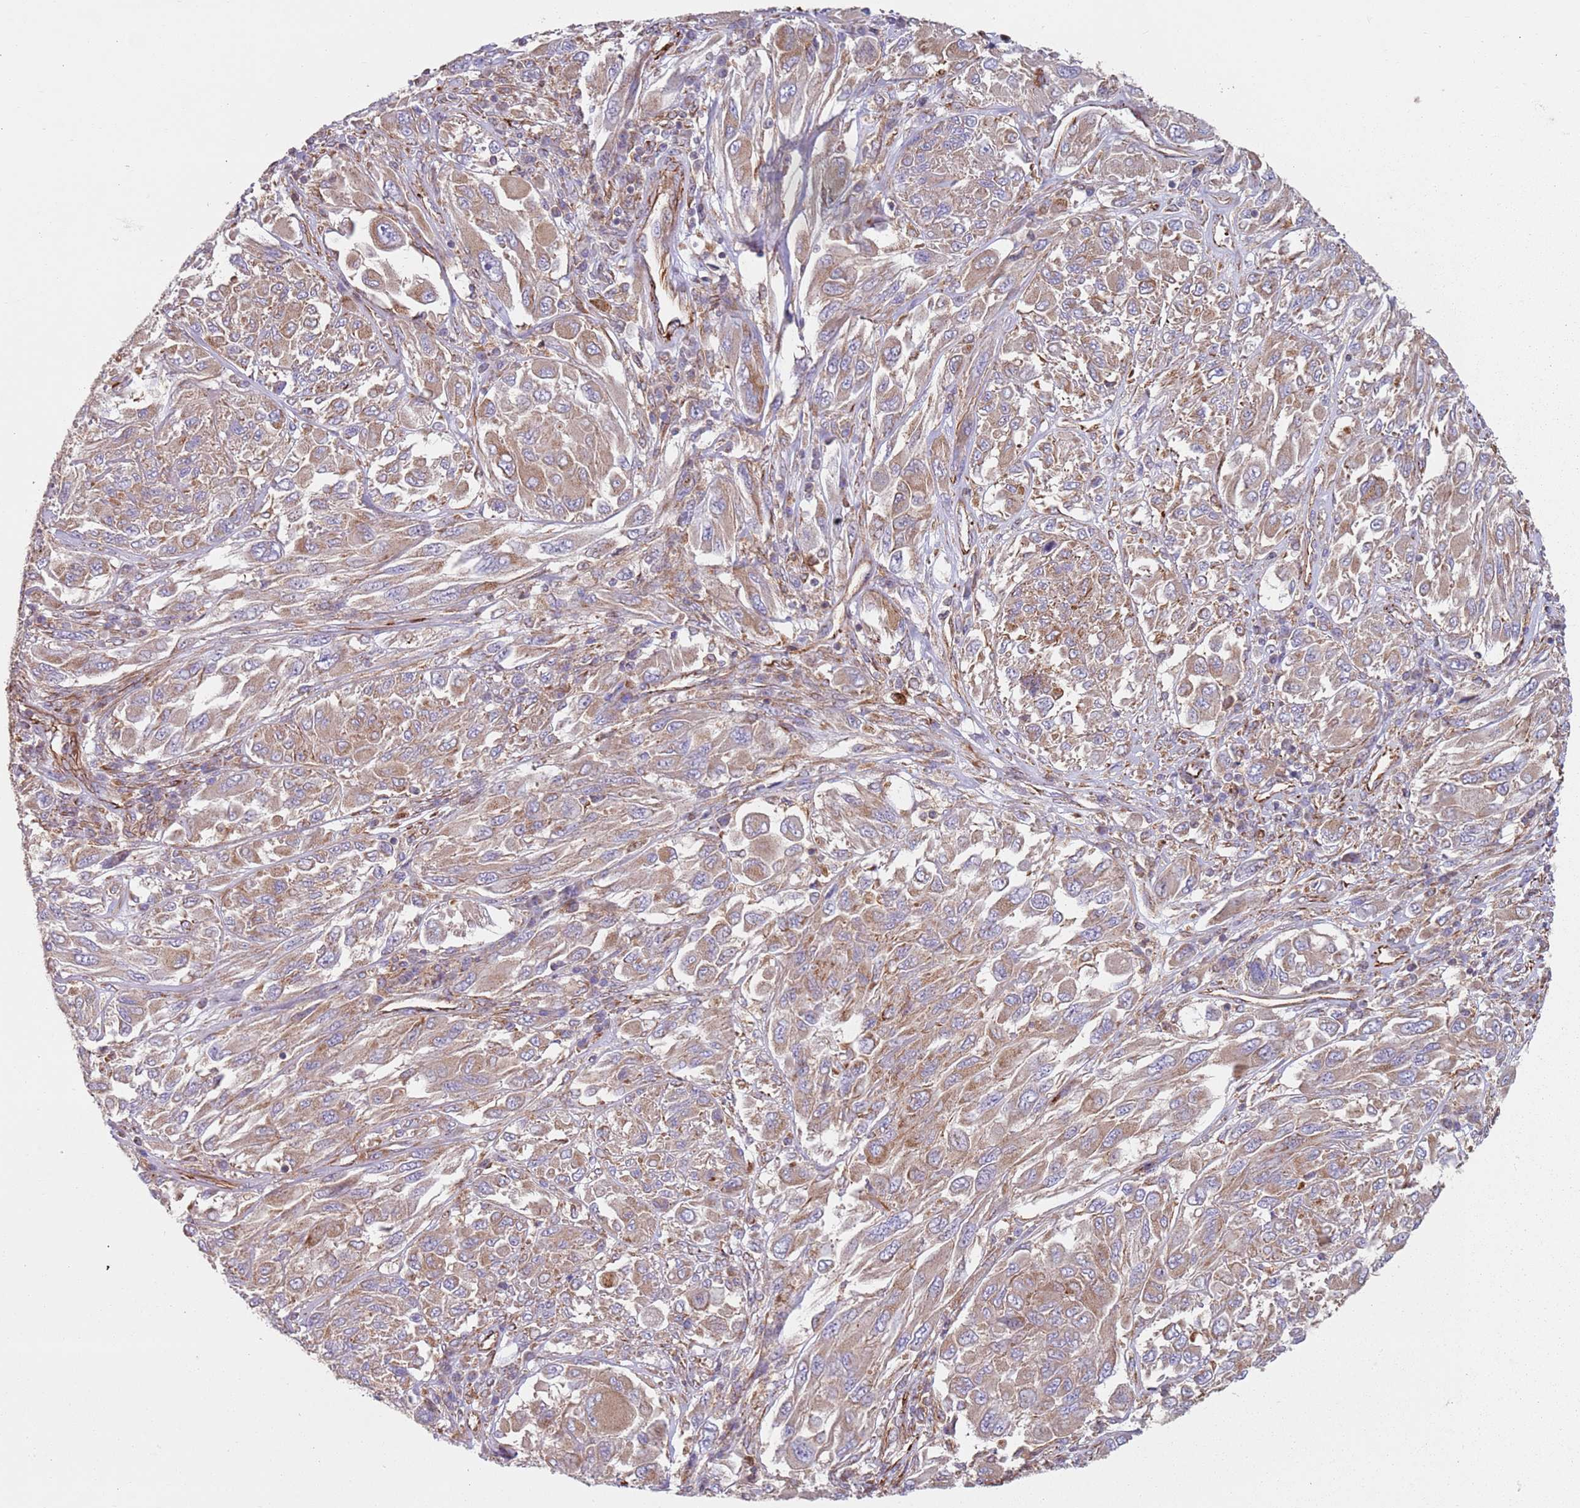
{"staining": {"intensity": "weak", "quantity": ">75%", "location": "cytoplasmic/membranous"}, "tissue": "melanoma", "cell_type": "Tumor cells", "image_type": "cancer", "snomed": [{"axis": "morphology", "description": "Malignant melanoma, NOS"}, {"axis": "topography", "description": "Skin"}], "caption": "Approximately >75% of tumor cells in human melanoma show weak cytoplasmic/membranous protein expression as visualized by brown immunohistochemical staining.", "gene": "SNAPIN", "patient": {"sex": "female", "age": 91}}